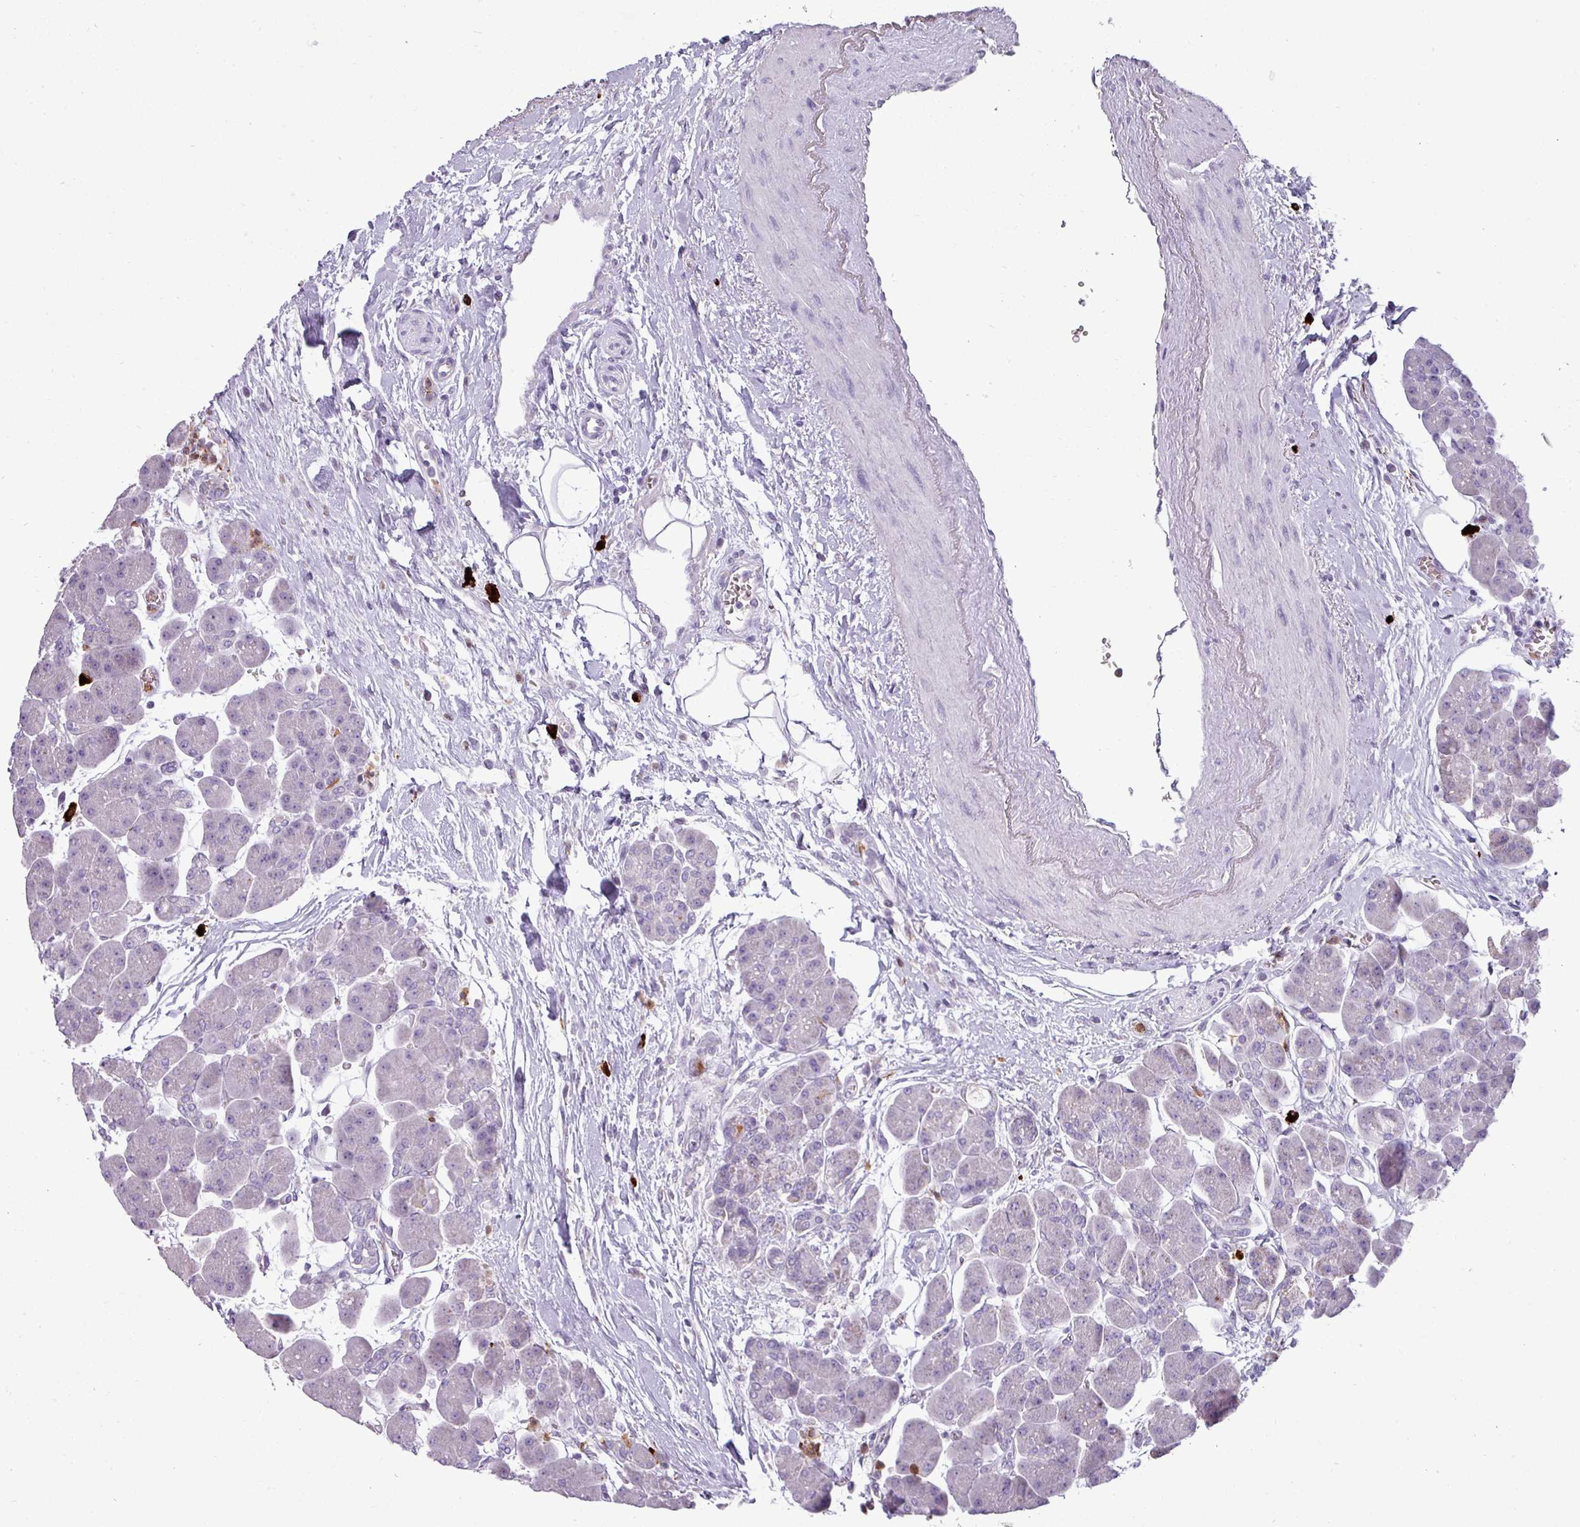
{"staining": {"intensity": "negative", "quantity": "none", "location": "none"}, "tissue": "pancreas", "cell_type": "Exocrine glandular cells", "image_type": "normal", "snomed": [{"axis": "morphology", "description": "Normal tissue, NOS"}, {"axis": "topography", "description": "Pancreas"}], "caption": "The image demonstrates no staining of exocrine glandular cells in normal pancreas. (Stains: DAB (3,3'-diaminobenzidine) immunohistochemistry with hematoxylin counter stain, Microscopy: brightfield microscopy at high magnification).", "gene": "TRIM39", "patient": {"sex": "male", "age": 66}}